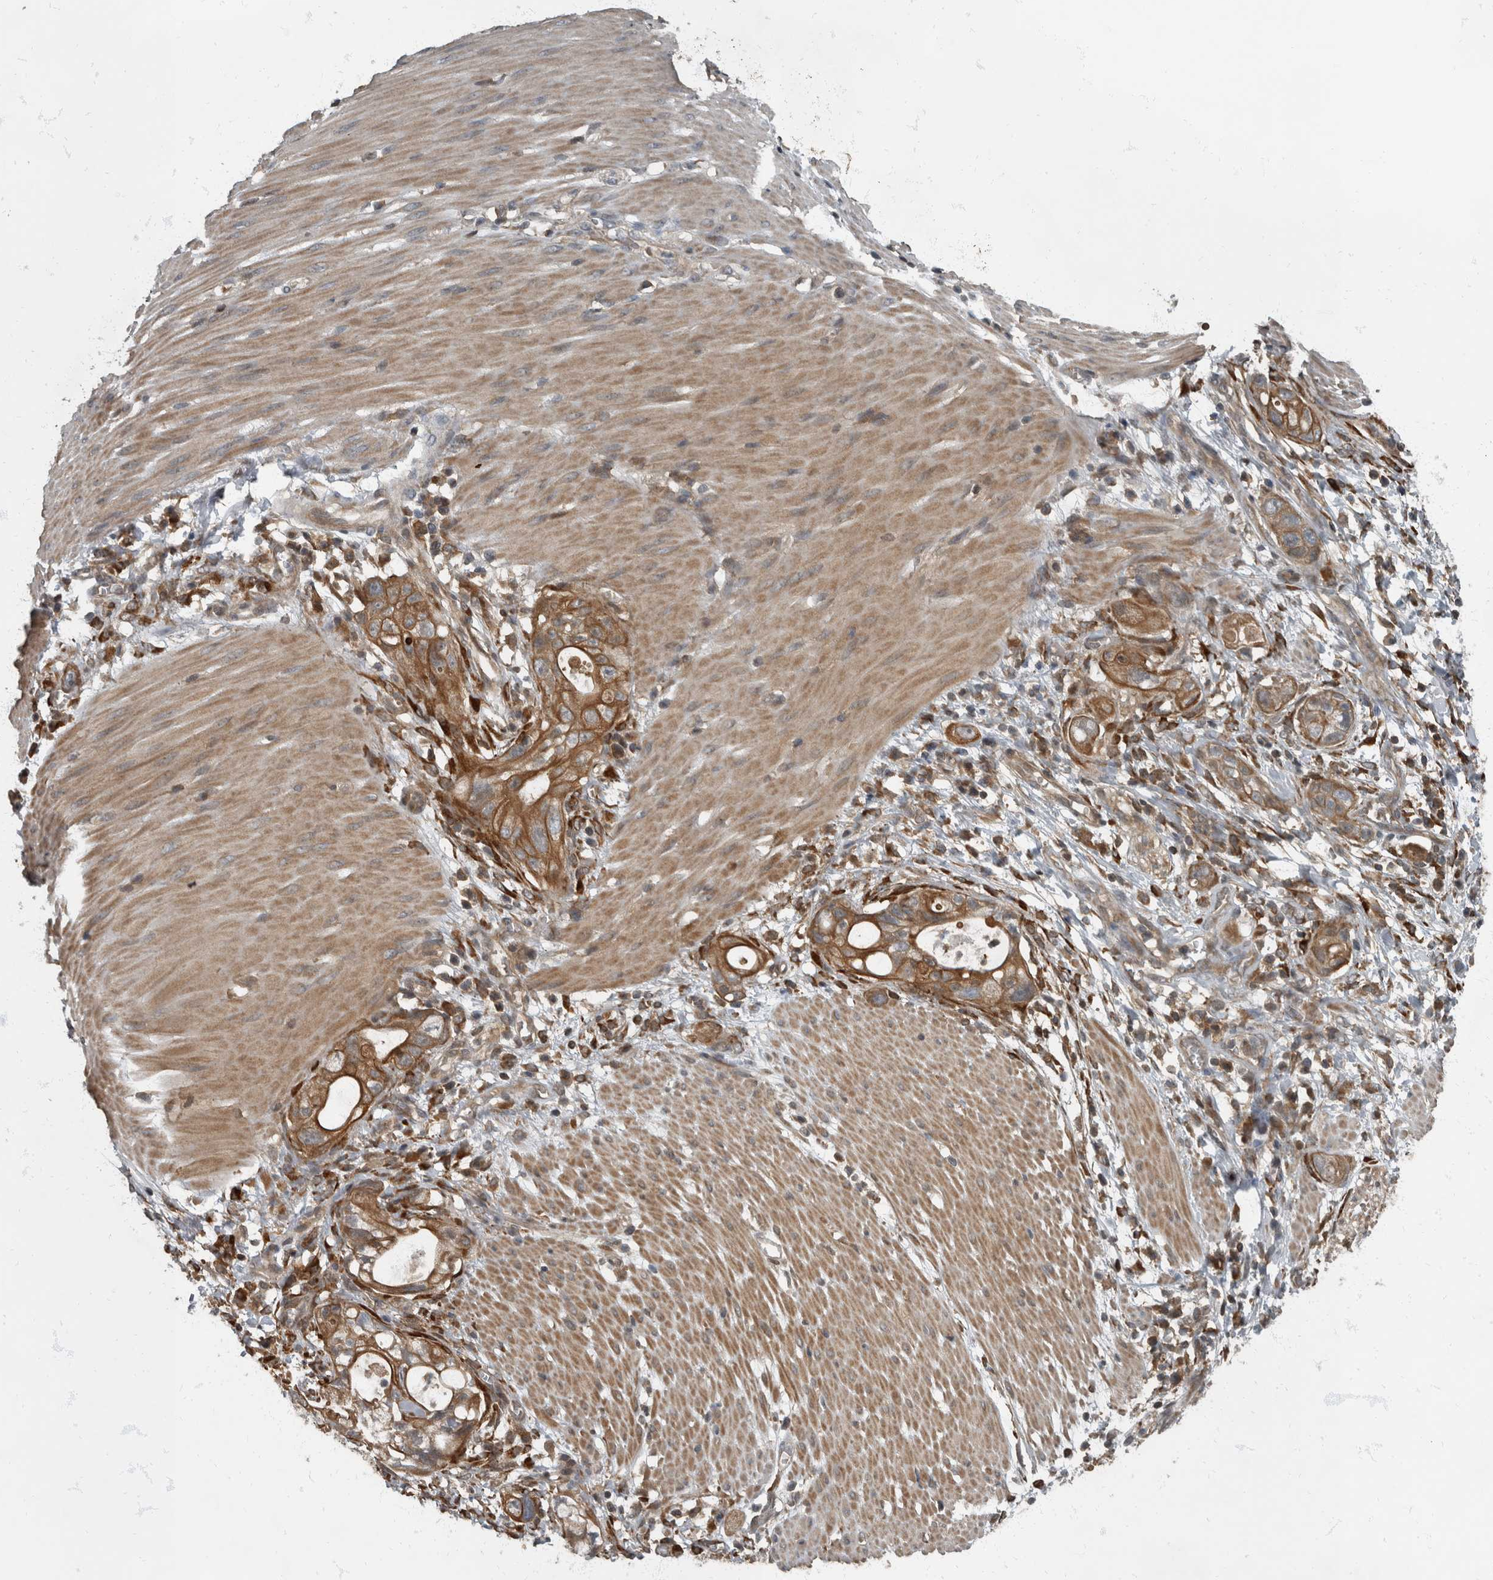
{"staining": {"intensity": "moderate", "quantity": ">75%", "location": "cytoplasmic/membranous"}, "tissue": "stomach cancer", "cell_type": "Tumor cells", "image_type": "cancer", "snomed": [{"axis": "morphology", "description": "Adenocarcinoma, NOS"}, {"axis": "topography", "description": "Stomach"}, {"axis": "topography", "description": "Stomach, lower"}], "caption": "Stomach cancer (adenocarcinoma) stained with IHC exhibits moderate cytoplasmic/membranous positivity in approximately >75% of tumor cells.", "gene": "RABGGTB", "patient": {"sex": "female", "age": 48}}